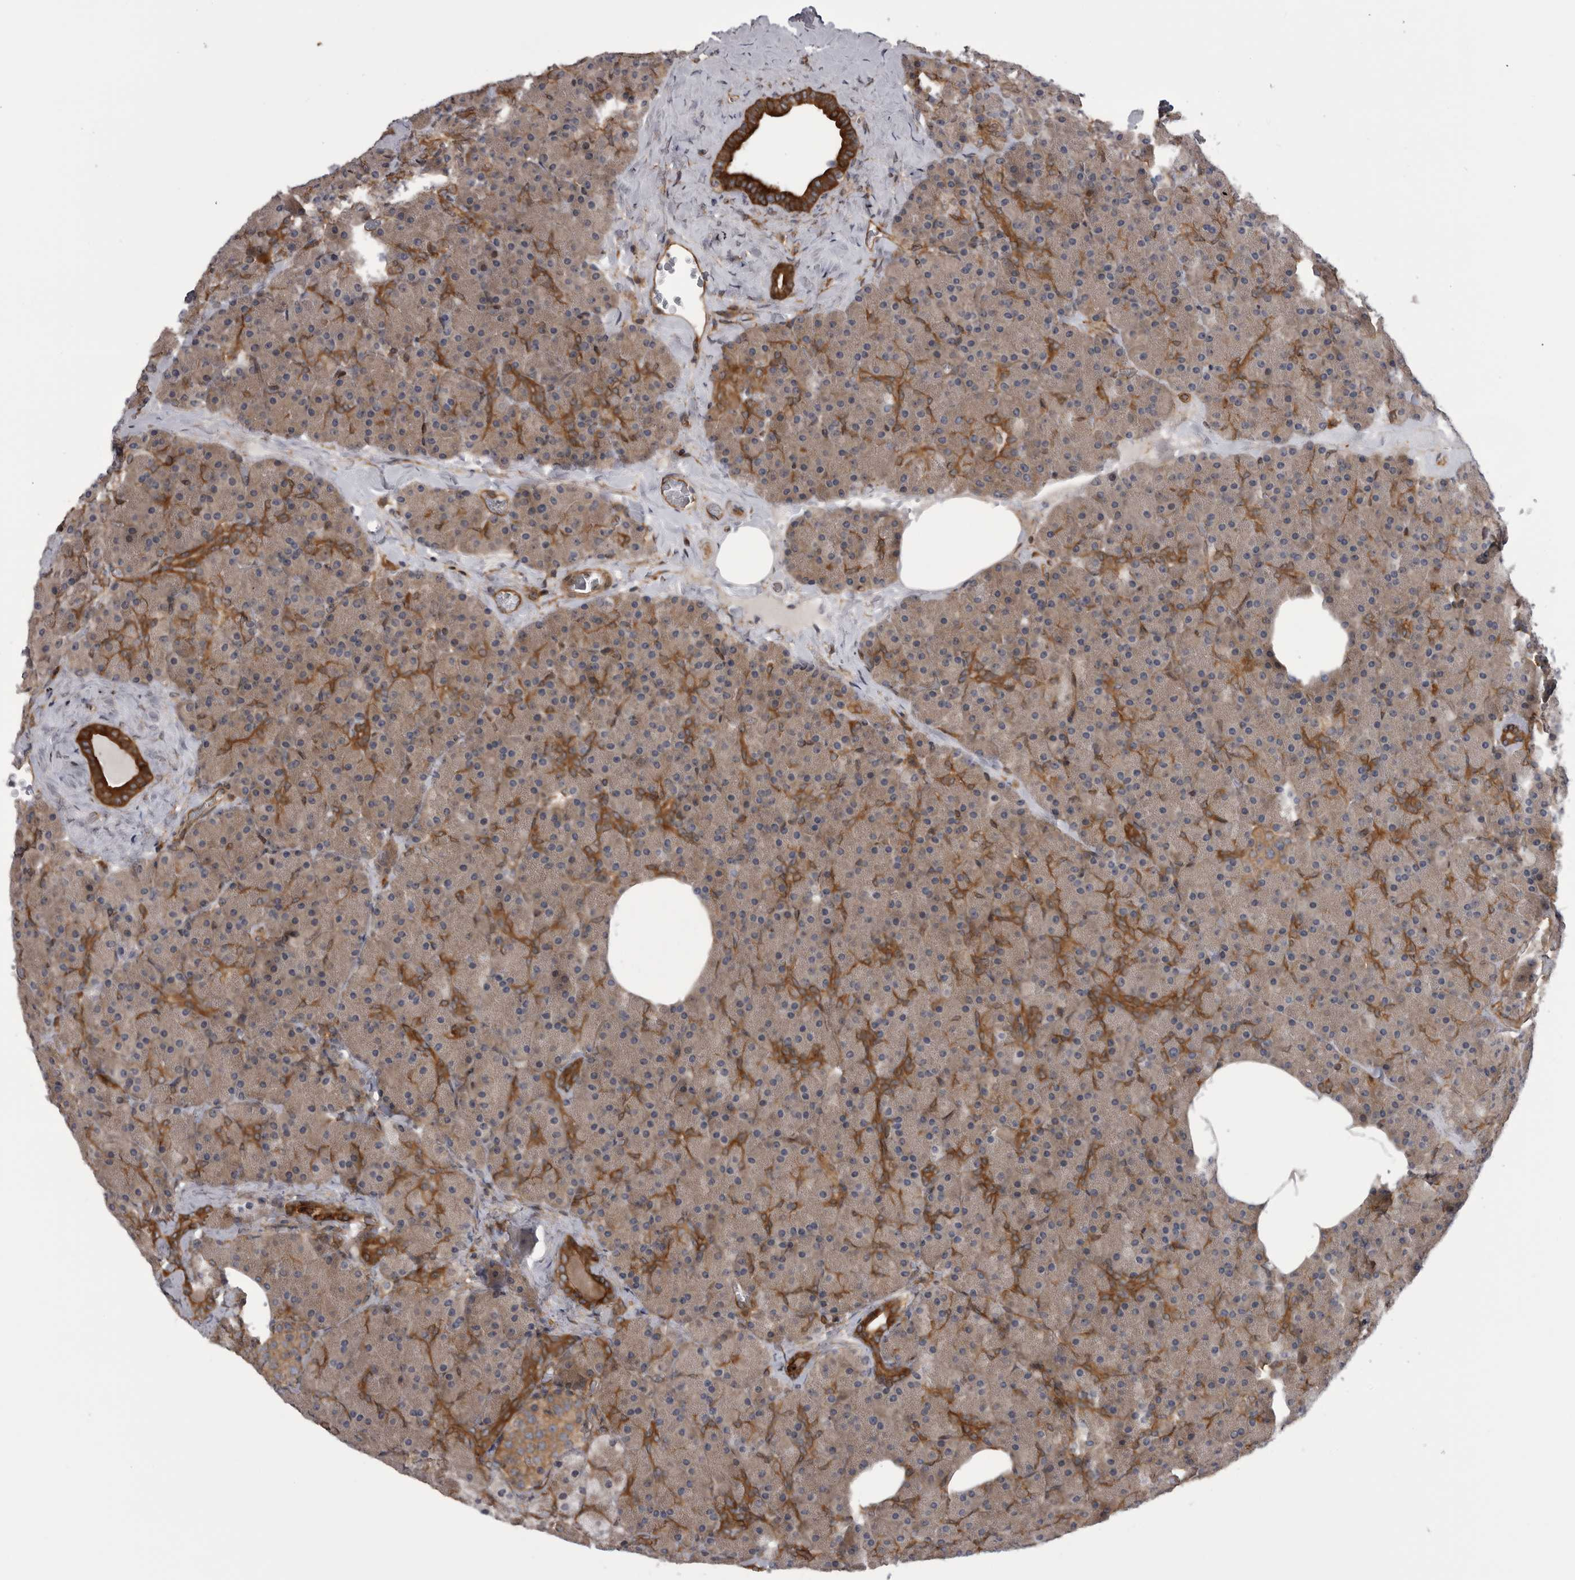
{"staining": {"intensity": "moderate", "quantity": "25%-75%", "location": "cytoplasmic/membranous"}, "tissue": "pancreas", "cell_type": "Exocrine glandular cells", "image_type": "normal", "snomed": [{"axis": "morphology", "description": "Normal tissue, NOS"}, {"axis": "morphology", "description": "Carcinoid, malignant, NOS"}, {"axis": "topography", "description": "Pancreas"}], "caption": "Normal pancreas was stained to show a protein in brown. There is medium levels of moderate cytoplasmic/membranous expression in approximately 25%-75% of exocrine glandular cells.", "gene": "RAB3GAP2", "patient": {"sex": "female", "age": 35}}